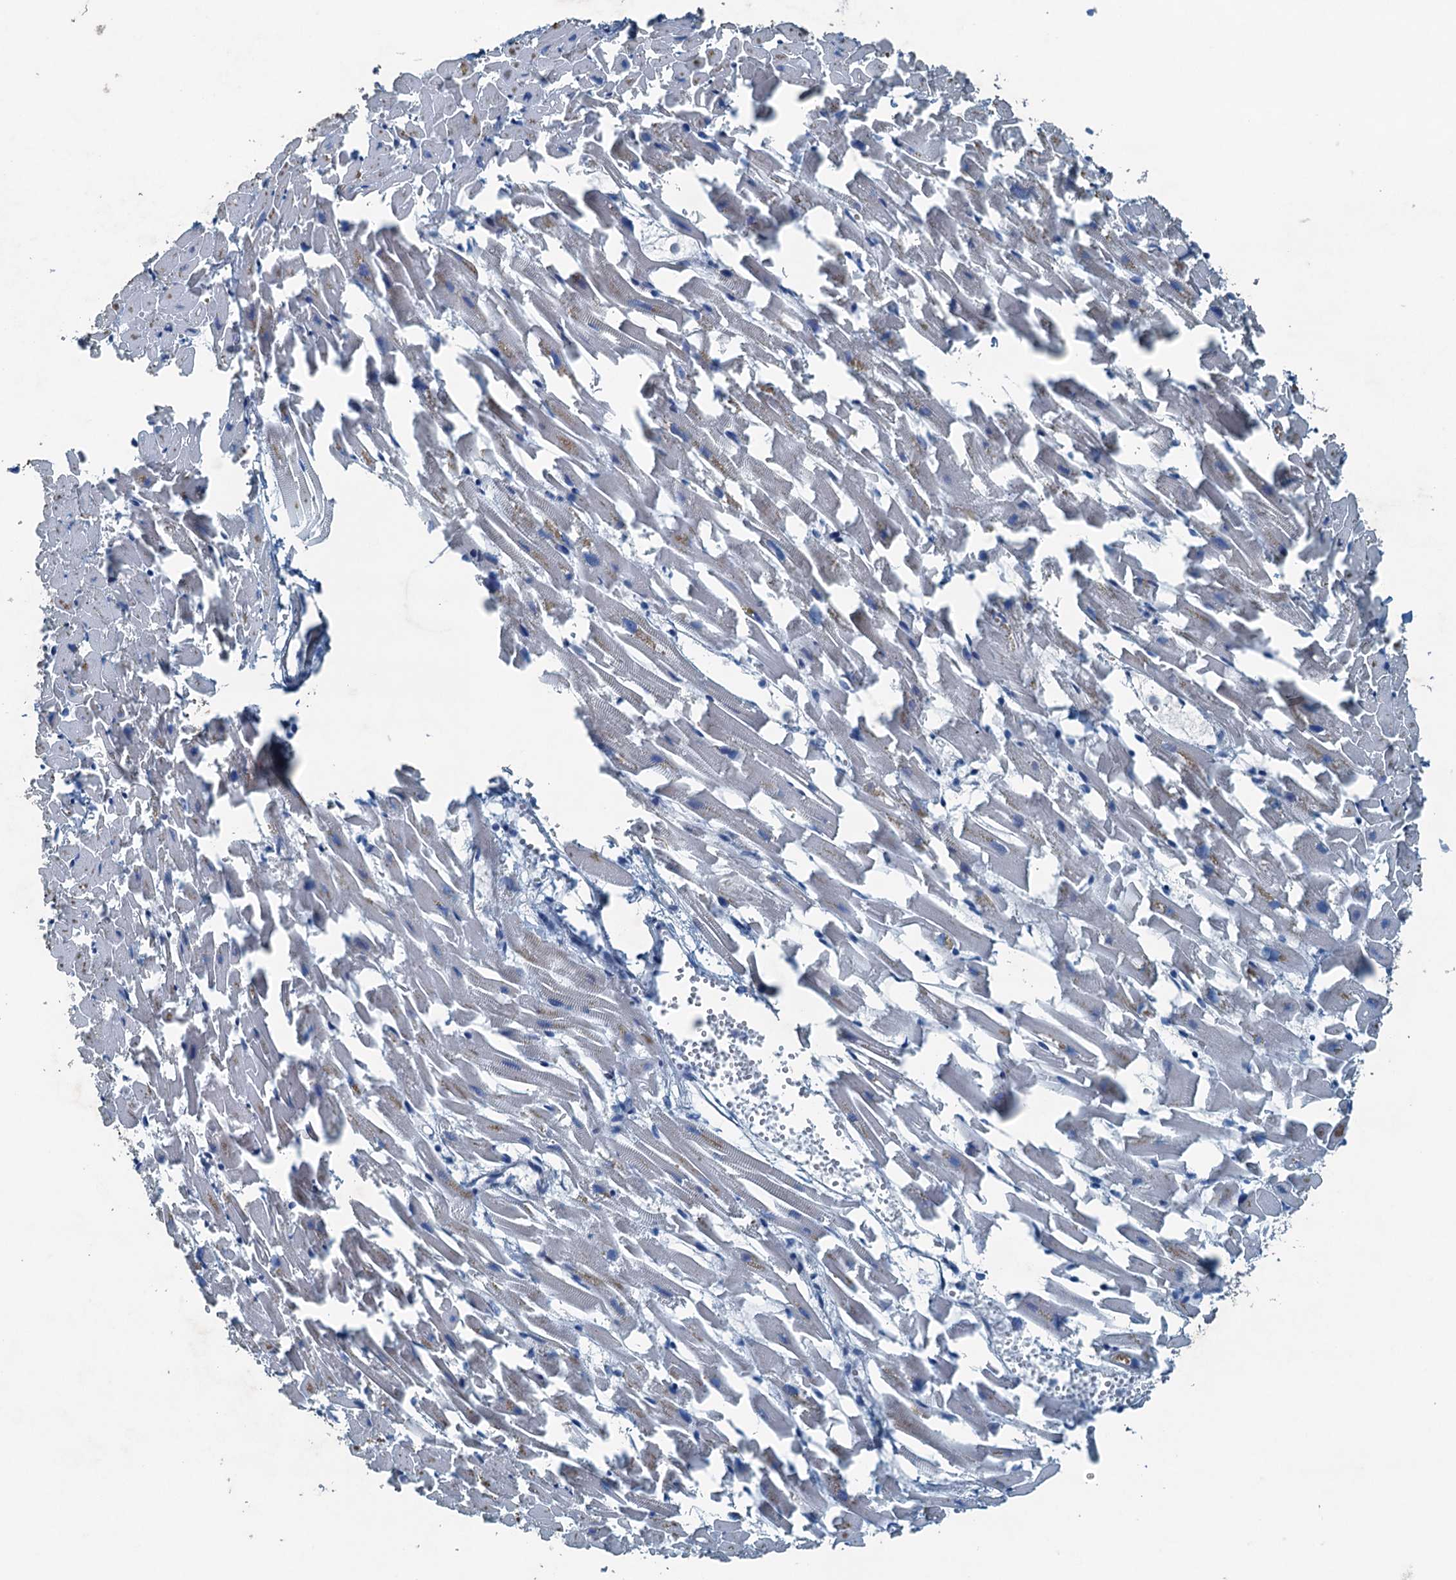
{"staining": {"intensity": "negative", "quantity": "none", "location": "none"}, "tissue": "heart muscle", "cell_type": "Cardiomyocytes", "image_type": "normal", "snomed": [{"axis": "morphology", "description": "Normal tissue, NOS"}, {"axis": "topography", "description": "Heart"}], "caption": "Protein analysis of benign heart muscle demonstrates no significant staining in cardiomyocytes.", "gene": "CBLIF", "patient": {"sex": "female", "age": 64}}